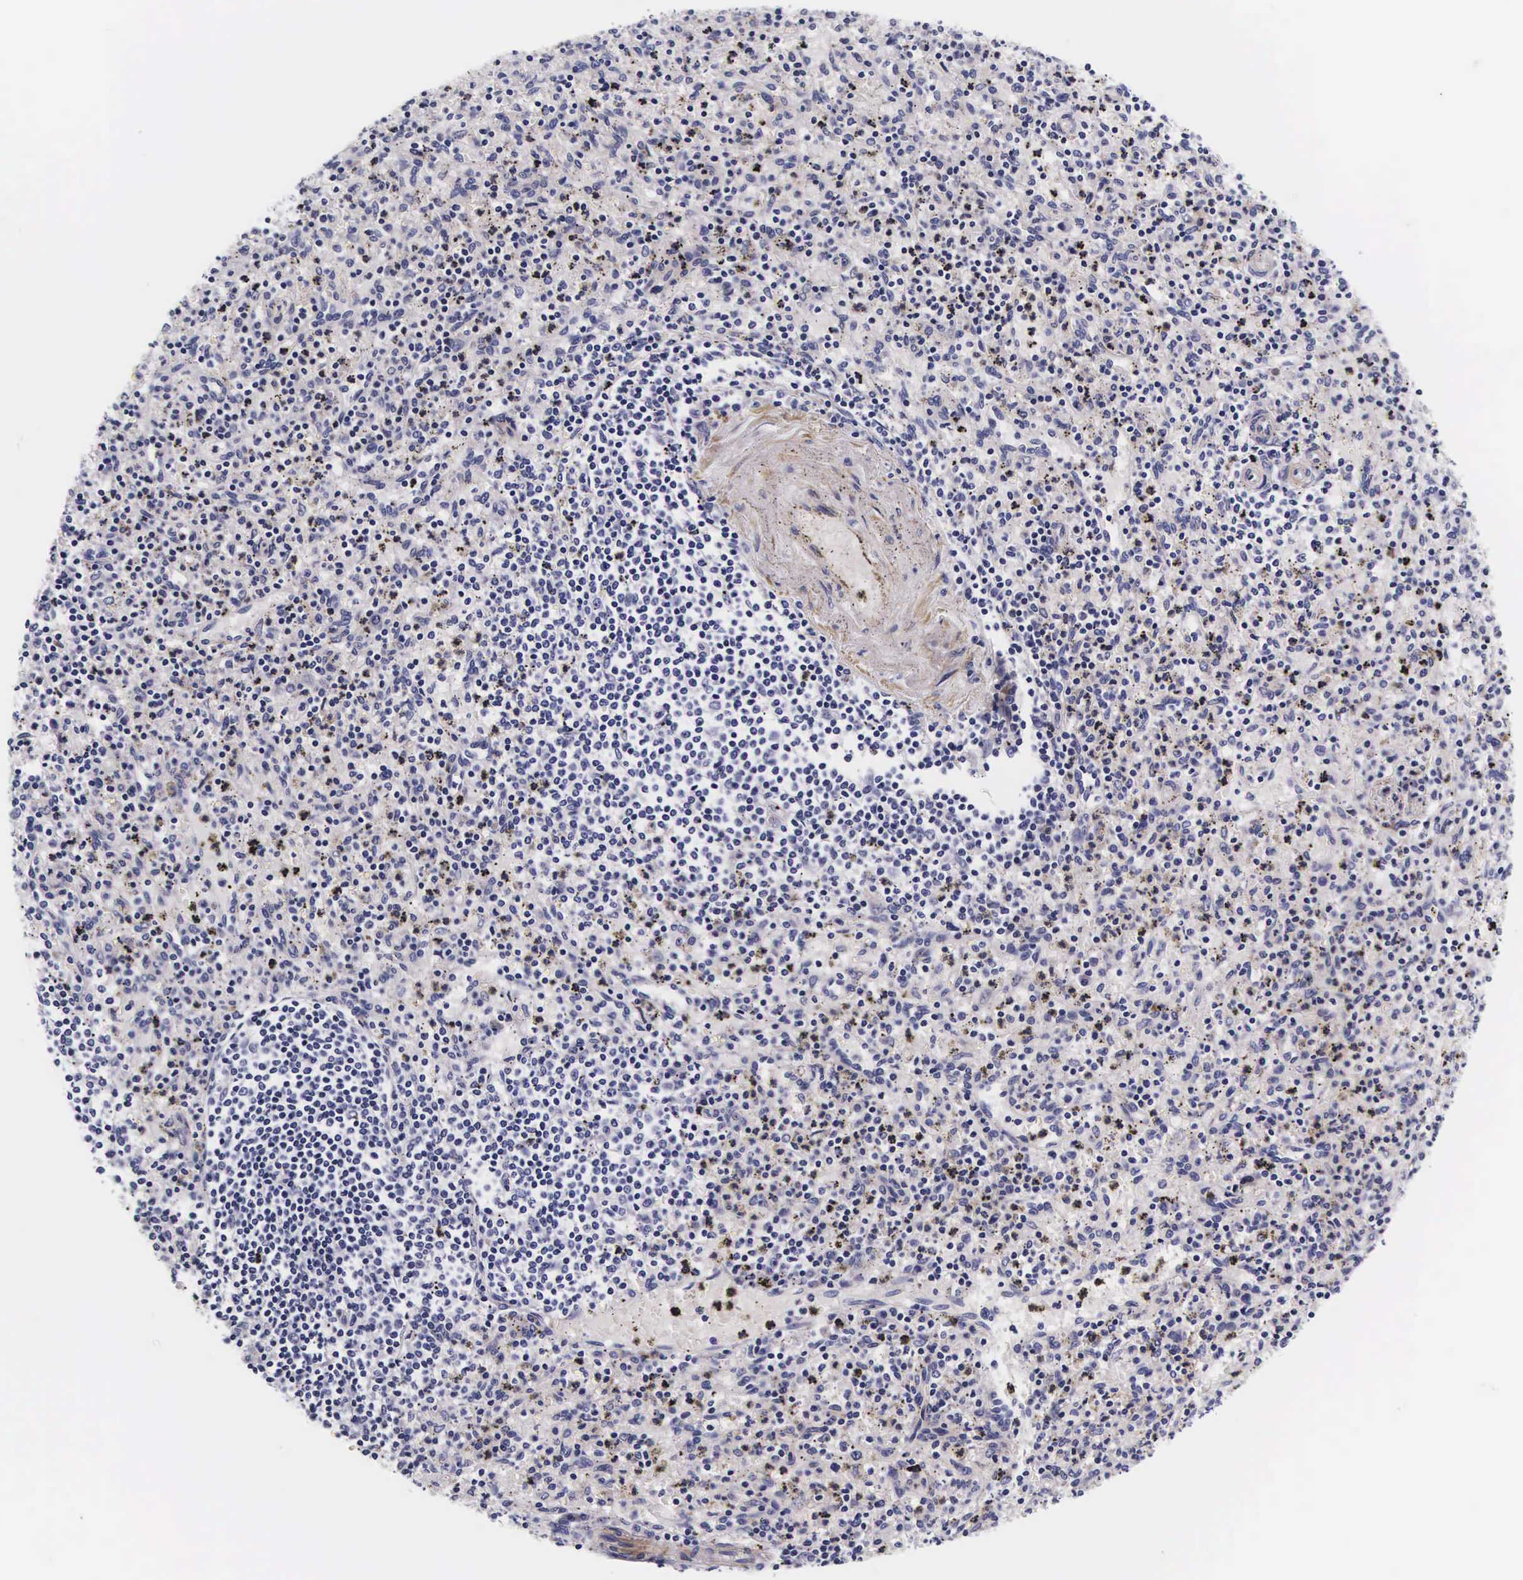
{"staining": {"intensity": "negative", "quantity": "none", "location": "none"}, "tissue": "spleen", "cell_type": "Cells in red pulp", "image_type": "normal", "snomed": [{"axis": "morphology", "description": "Normal tissue, NOS"}, {"axis": "topography", "description": "Spleen"}], "caption": "This is a image of immunohistochemistry staining of benign spleen, which shows no expression in cells in red pulp.", "gene": "UPRT", "patient": {"sex": "male", "age": 72}}